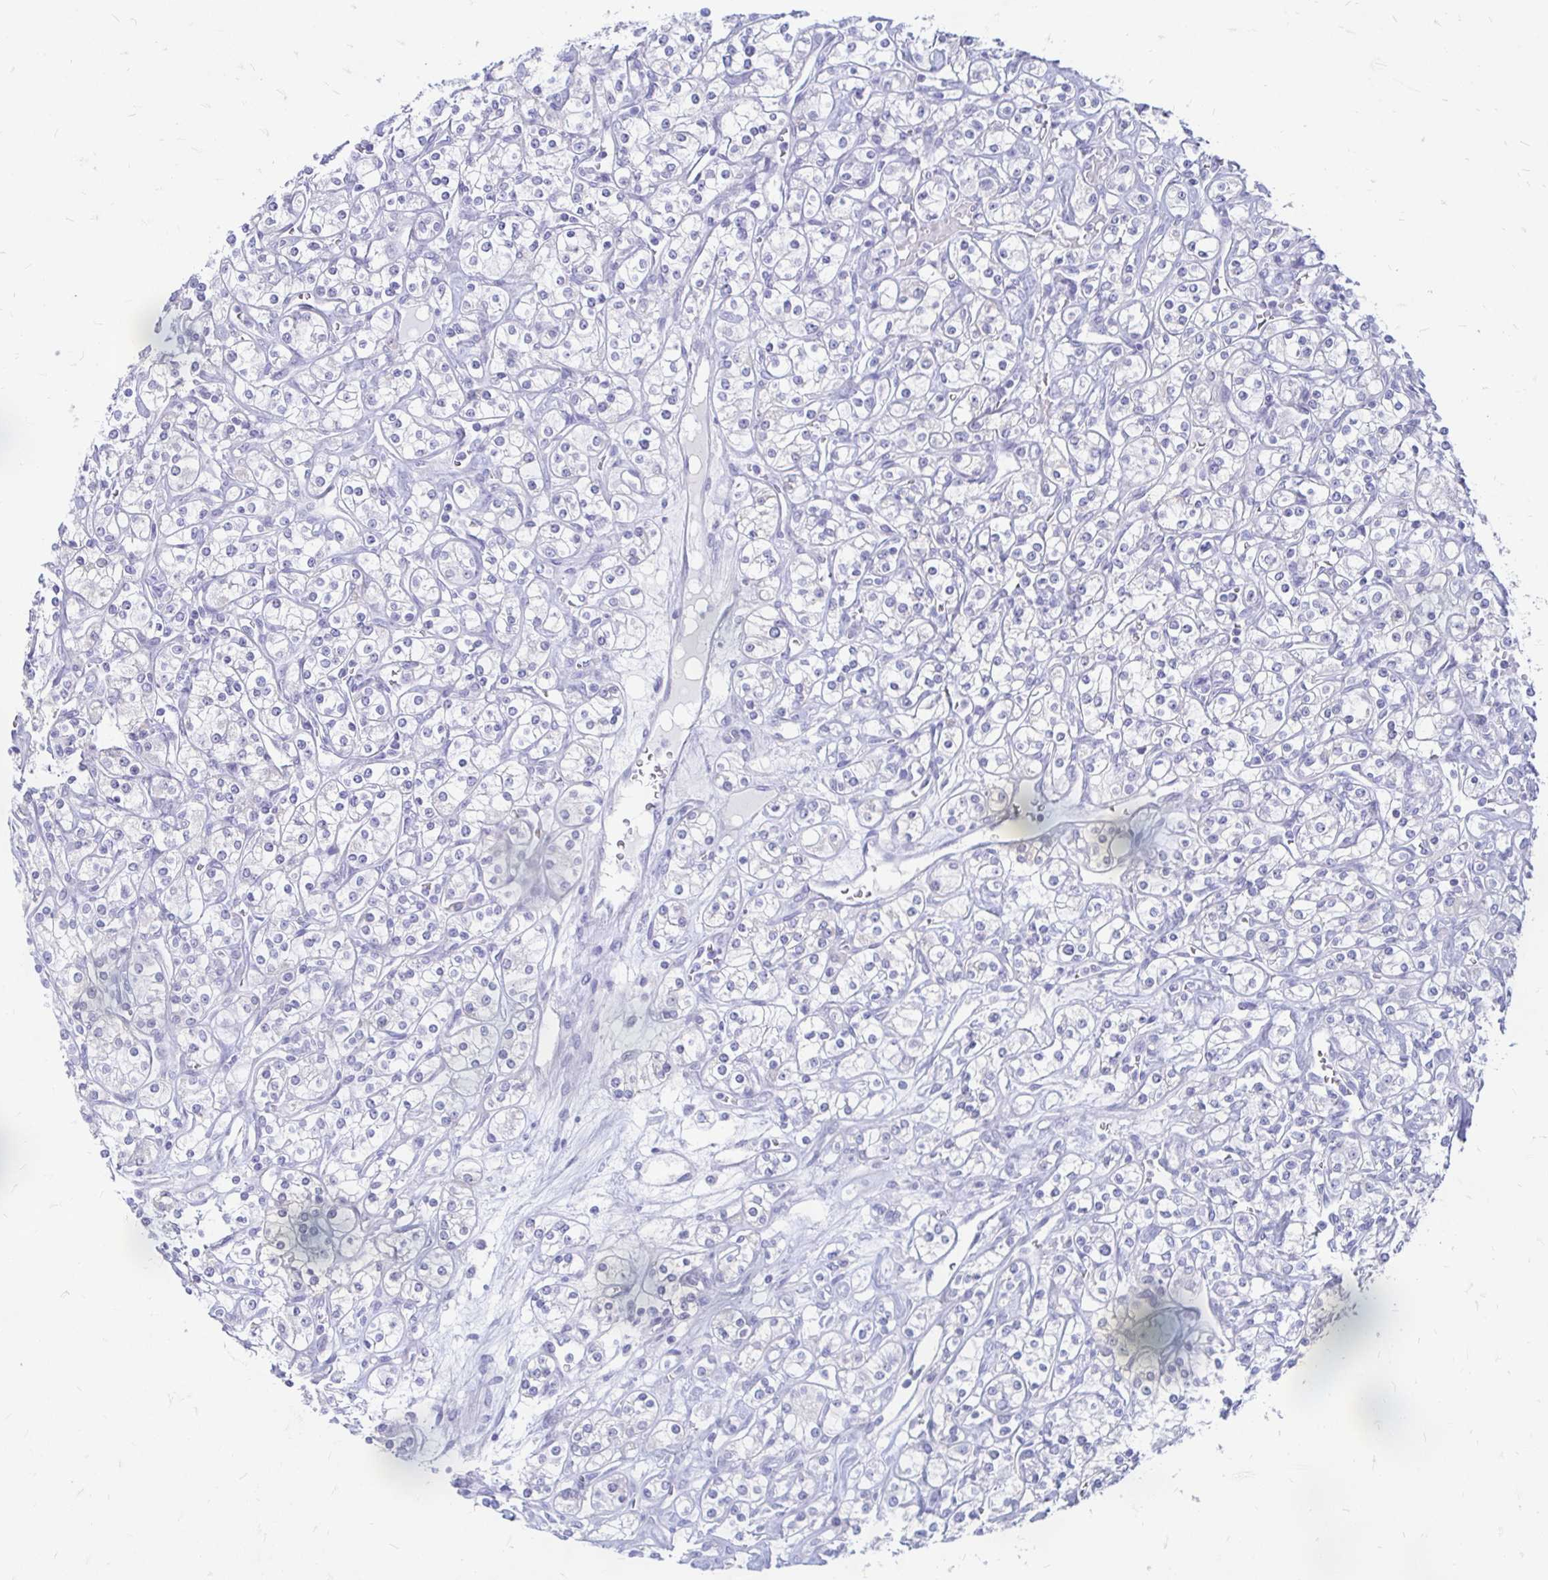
{"staining": {"intensity": "negative", "quantity": "none", "location": "none"}, "tissue": "renal cancer", "cell_type": "Tumor cells", "image_type": "cancer", "snomed": [{"axis": "morphology", "description": "Adenocarcinoma, NOS"}, {"axis": "topography", "description": "Kidney"}], "caption": "This is a histopathology image of IHC staining of renal adenocarcinoma, which shows no staining in tumor cells. The staining was performed using DAB to visualize the protein expression in brown, while the nuclei were stained in blue with hematoxylin (Magnification: 20x).", "gene": "PEG10", "patient": {"sex": "male", "age": 77}}